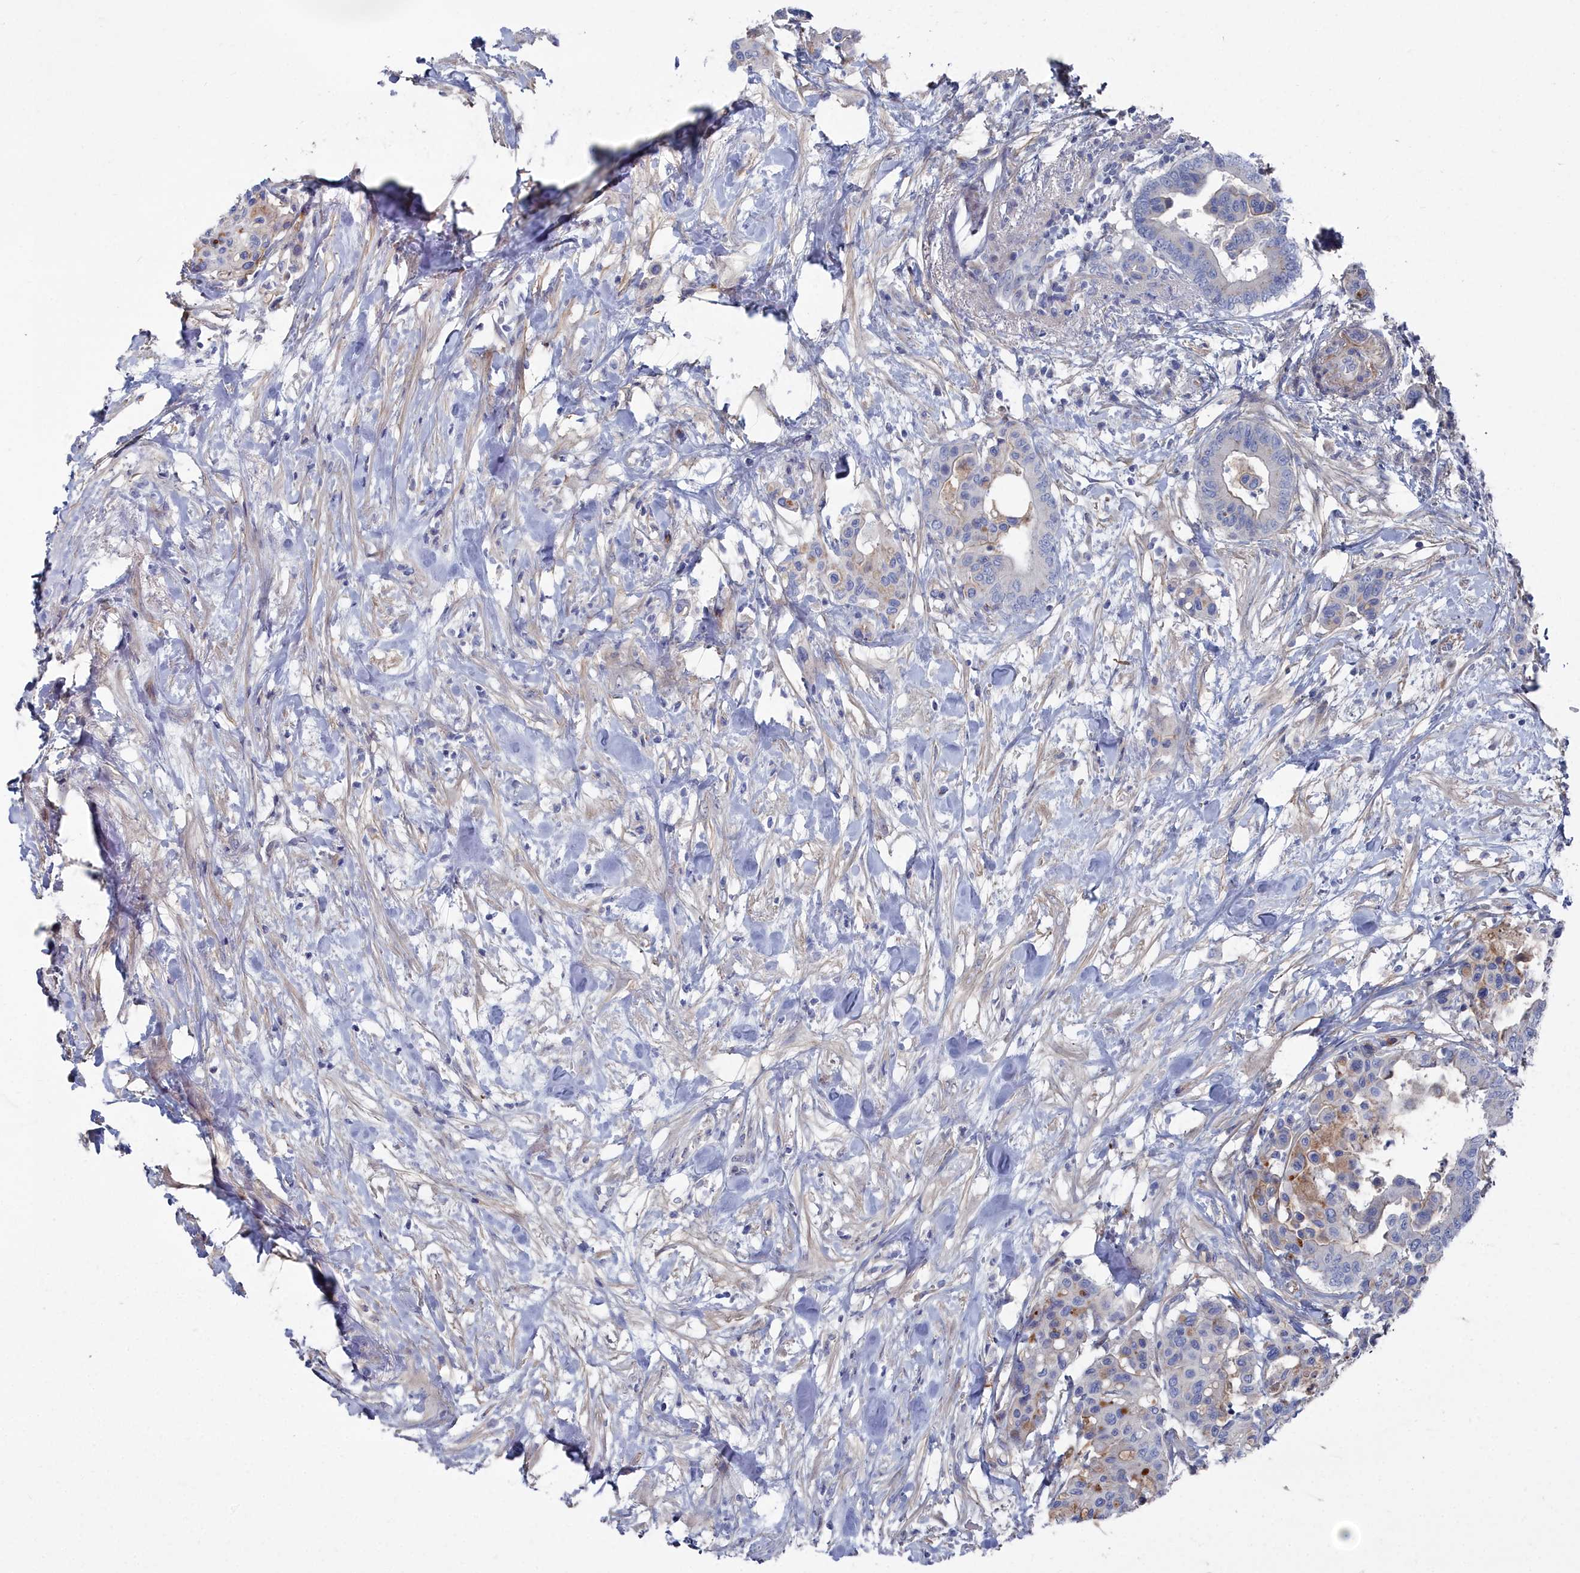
{"staining": {"intensity": "negative", "quantity": "none", "location": "none"}, "tissue": "colorectal cancer", "cell_type": "Tumor cells", "image_type": "cancer", "snomed": [{"axis": "morphology", "description": "Normal tissue, NOS"}, {"axis": "morphology", "description": "Adenocarcinoma, NOS"}, {"axis": "topography", "description": "Colon"}], "caption": "Colorectal cancer stained for a protein using immunohistochemistry demonstrates no staining tumor cells.", "gene": "SHISAL2A", "patient": {"sex": "male", "age": 82}}